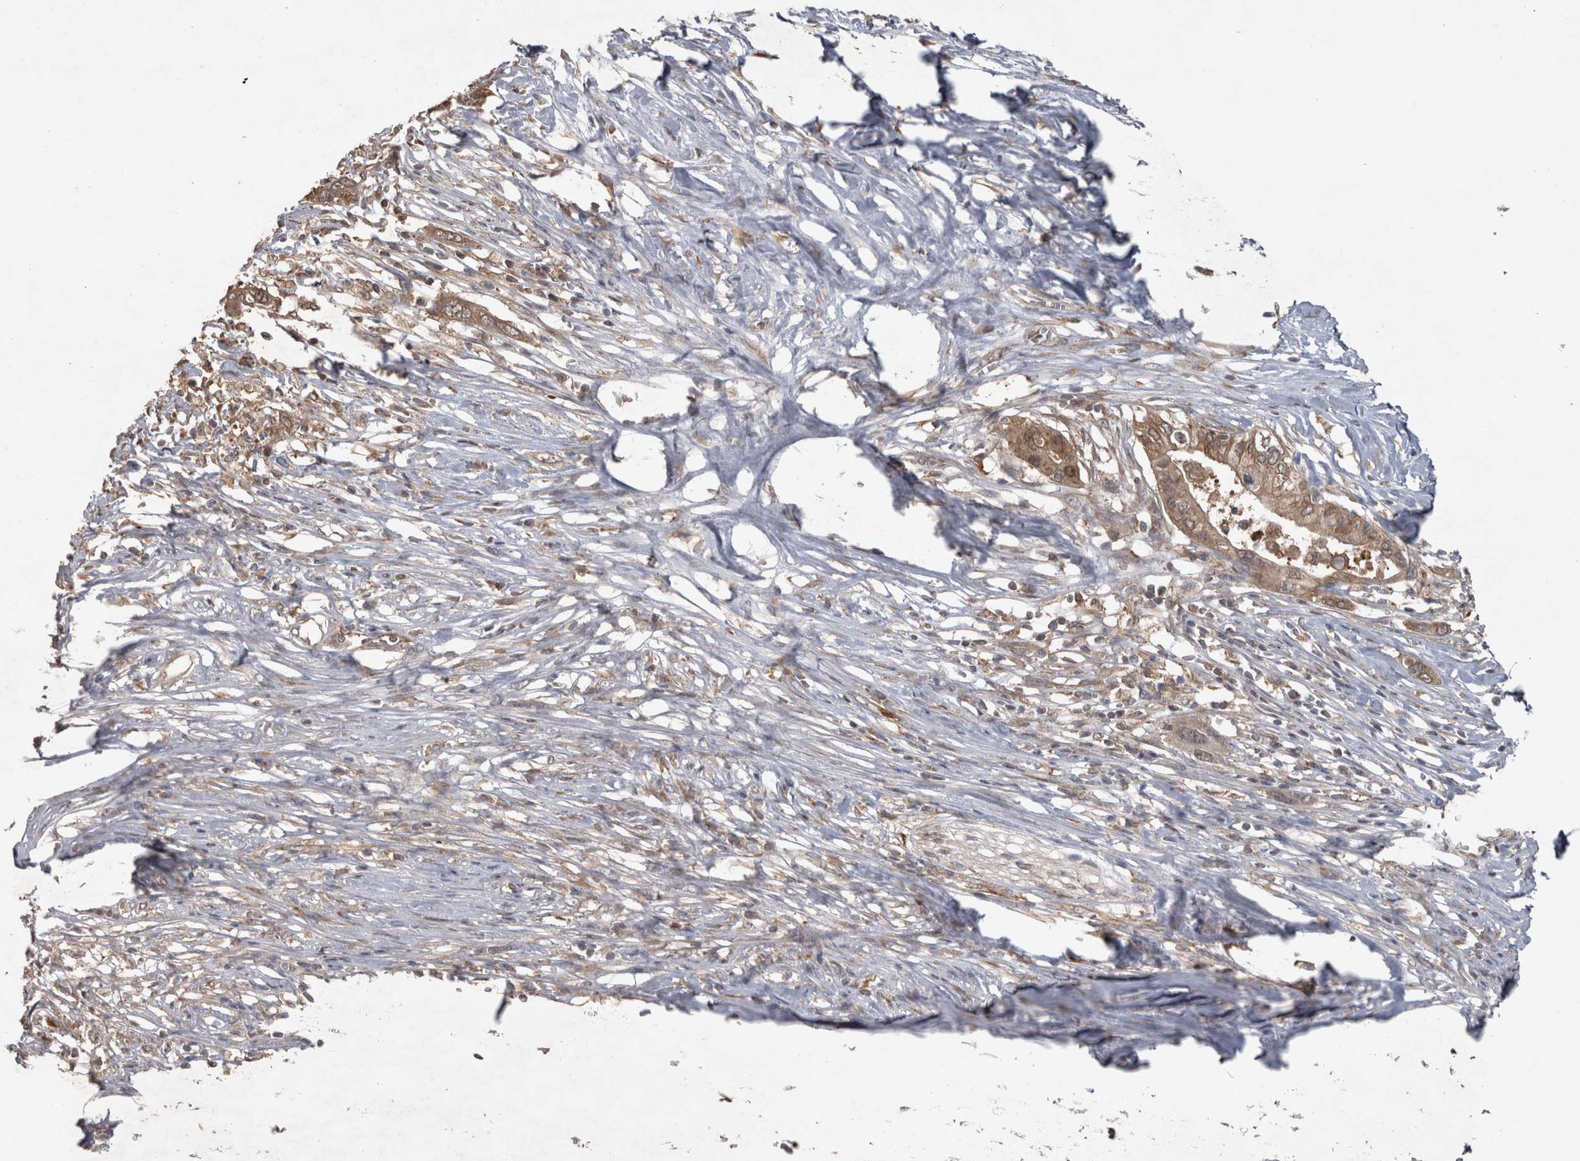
{"staining": {"intensity": "moderate", "quantity": ">75%", "location": "cytoplasmic/membranous"}, "tissue": "pancreatic cancer", "cell_type": "Tumor cells", "image_type": "cancer", "snomed": [{"axis": "morphology", "description": "Normal tissue, NOS"}, {"axis": "morphology", "description": "Adenocarcinoma, NOS"}, {"axis": "topography", "description": "Pancreas"}, {"axis": "topography", "description": "Peripheral nerve tissue"}], "caption": "IHC histopathology image of human pancreatic cancer (adenocarcinoma) stained for a protein (brown), which displays medium levels of moderate cytoplasmic/membranous expression in approximately >75% of tumor cells.", "gene": "MICU3", "patient": {"sex": "male", "age": 59}}